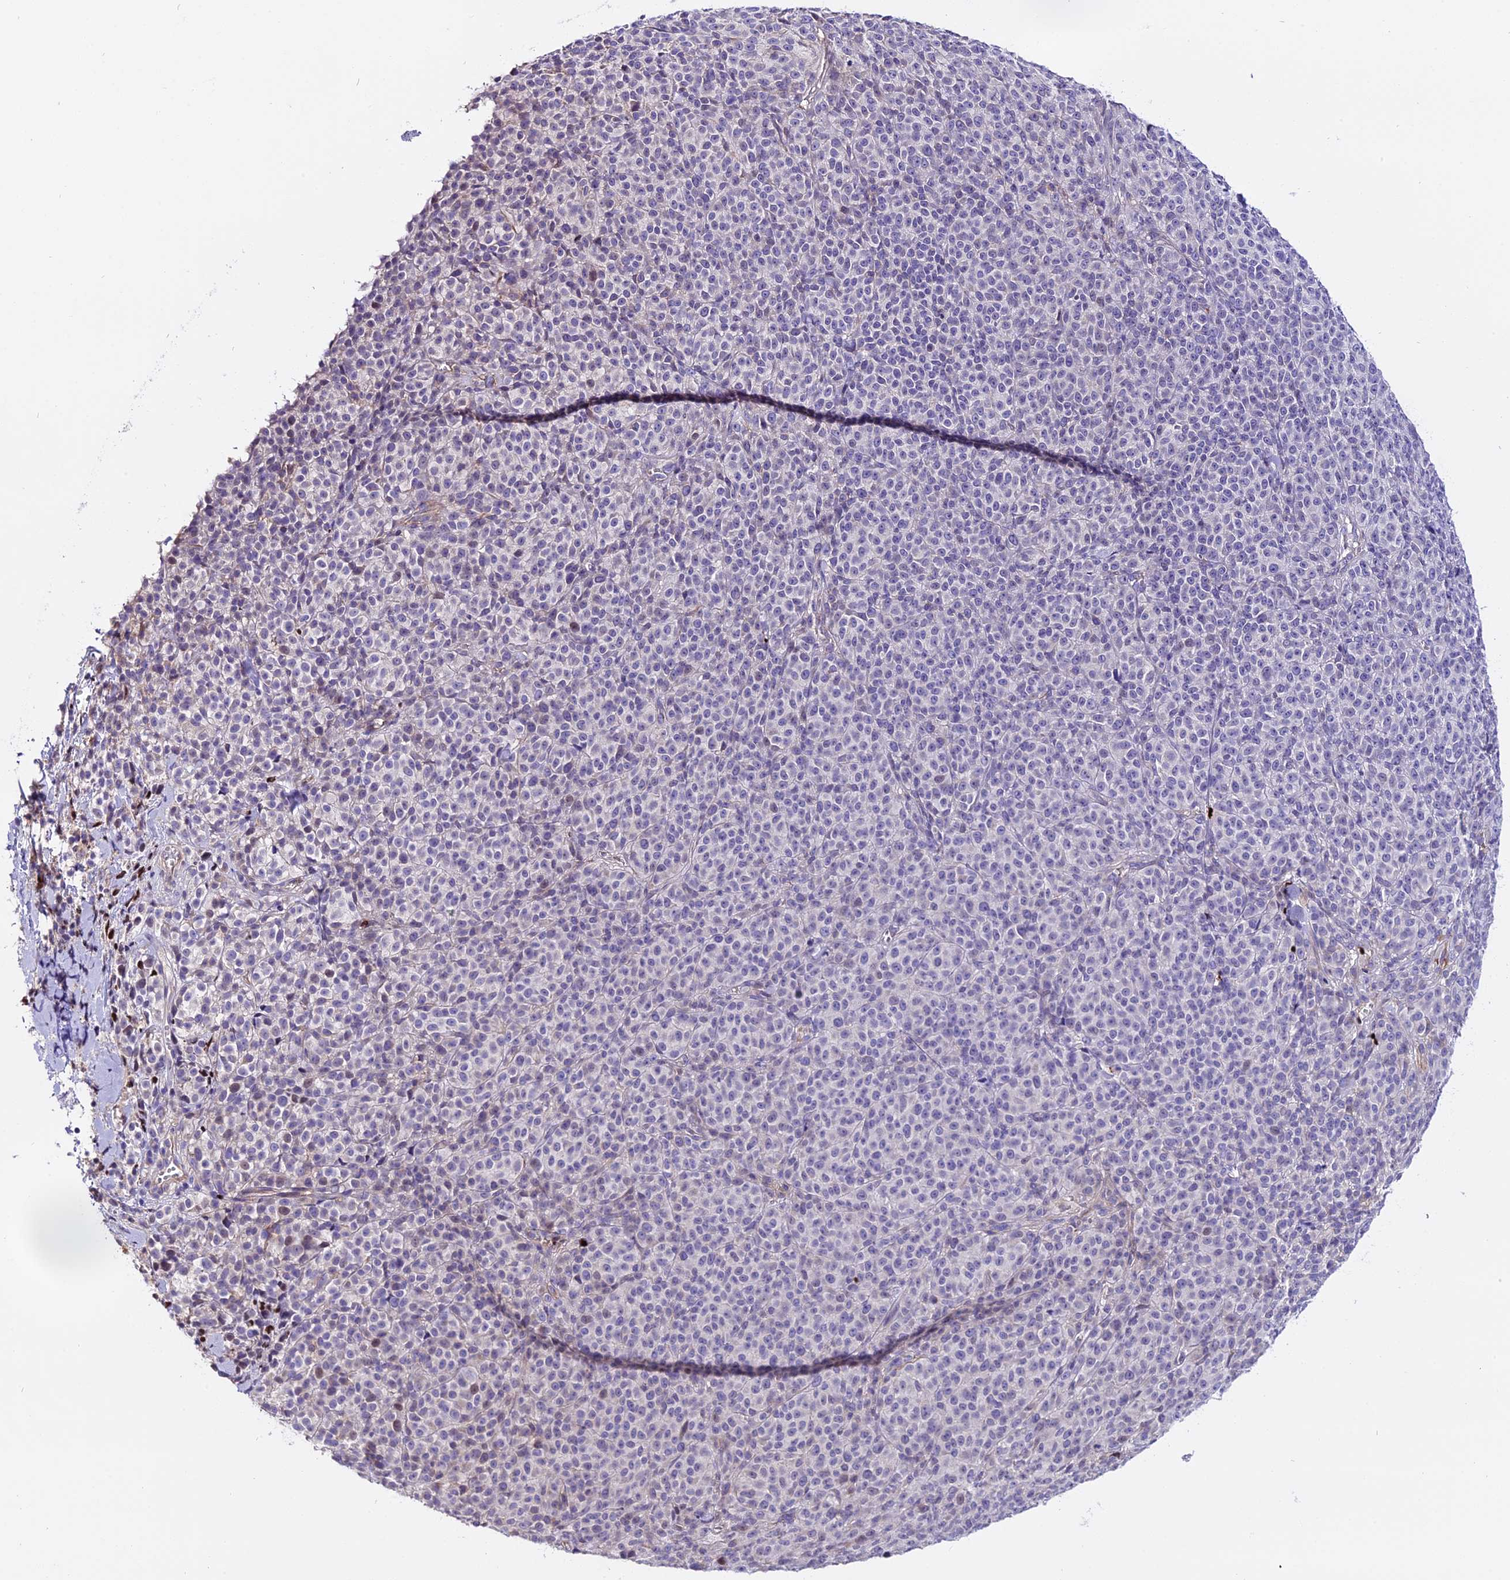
{"staining": {"intensity": "negative", "quantity": "none", "location": "none"}, "tissue": "melanoma", "cell_type": "Tumor cells", "image_type": "cancer", "snomed": [{"axis": "morphology", "description": "Normal tissue, NOS"}, {"axis": "morphology", "description": "Malignant melanoma, NOS"}, {"axis": "topography", "description": "Skin"}], "caption": "Tumor cells show no significant protein staining in melanoma.", "gene": "MAP3K7CL", "patient": {"sex": "female", "age": 34}}